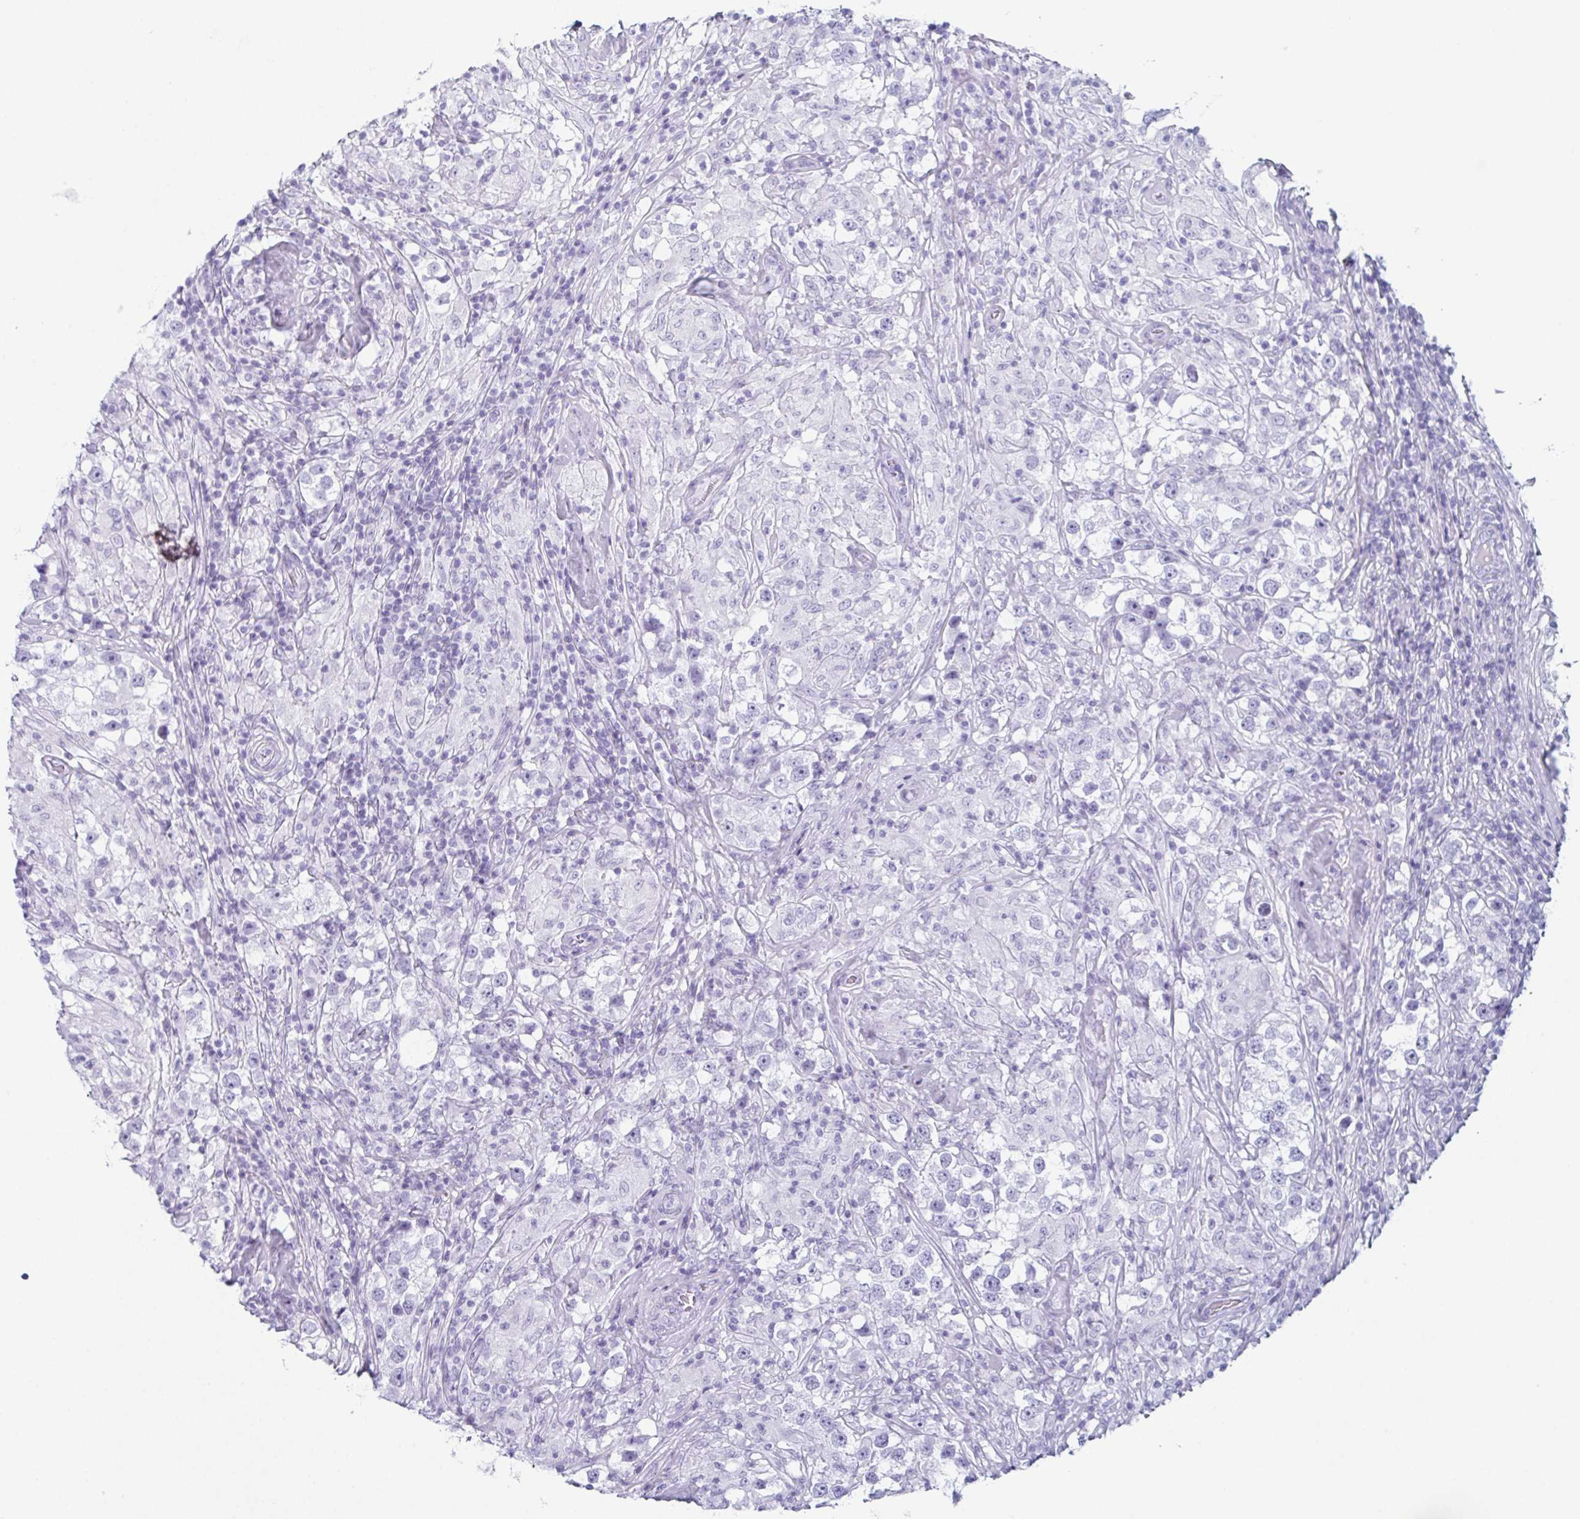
{"staining": {"intensity": "negative", "quantity": "none", "location": "none"}, "tissue": "testis cancer", "cell_type": "Tumor cells", "image_type": "cancer", "snomed": [{"axis": "morphology", "description": "Seminoma, NOS"}, {"axis": "topography", "description": "Testis"}], "caption": "Immunohistochemistry (IHC) micrograph of human seminoma (testis) stained for a protein (brown), which exhibits no expression in tumor cells.", "gene": "ENKUR", "patient": {"sex": "male", "age": 46}}